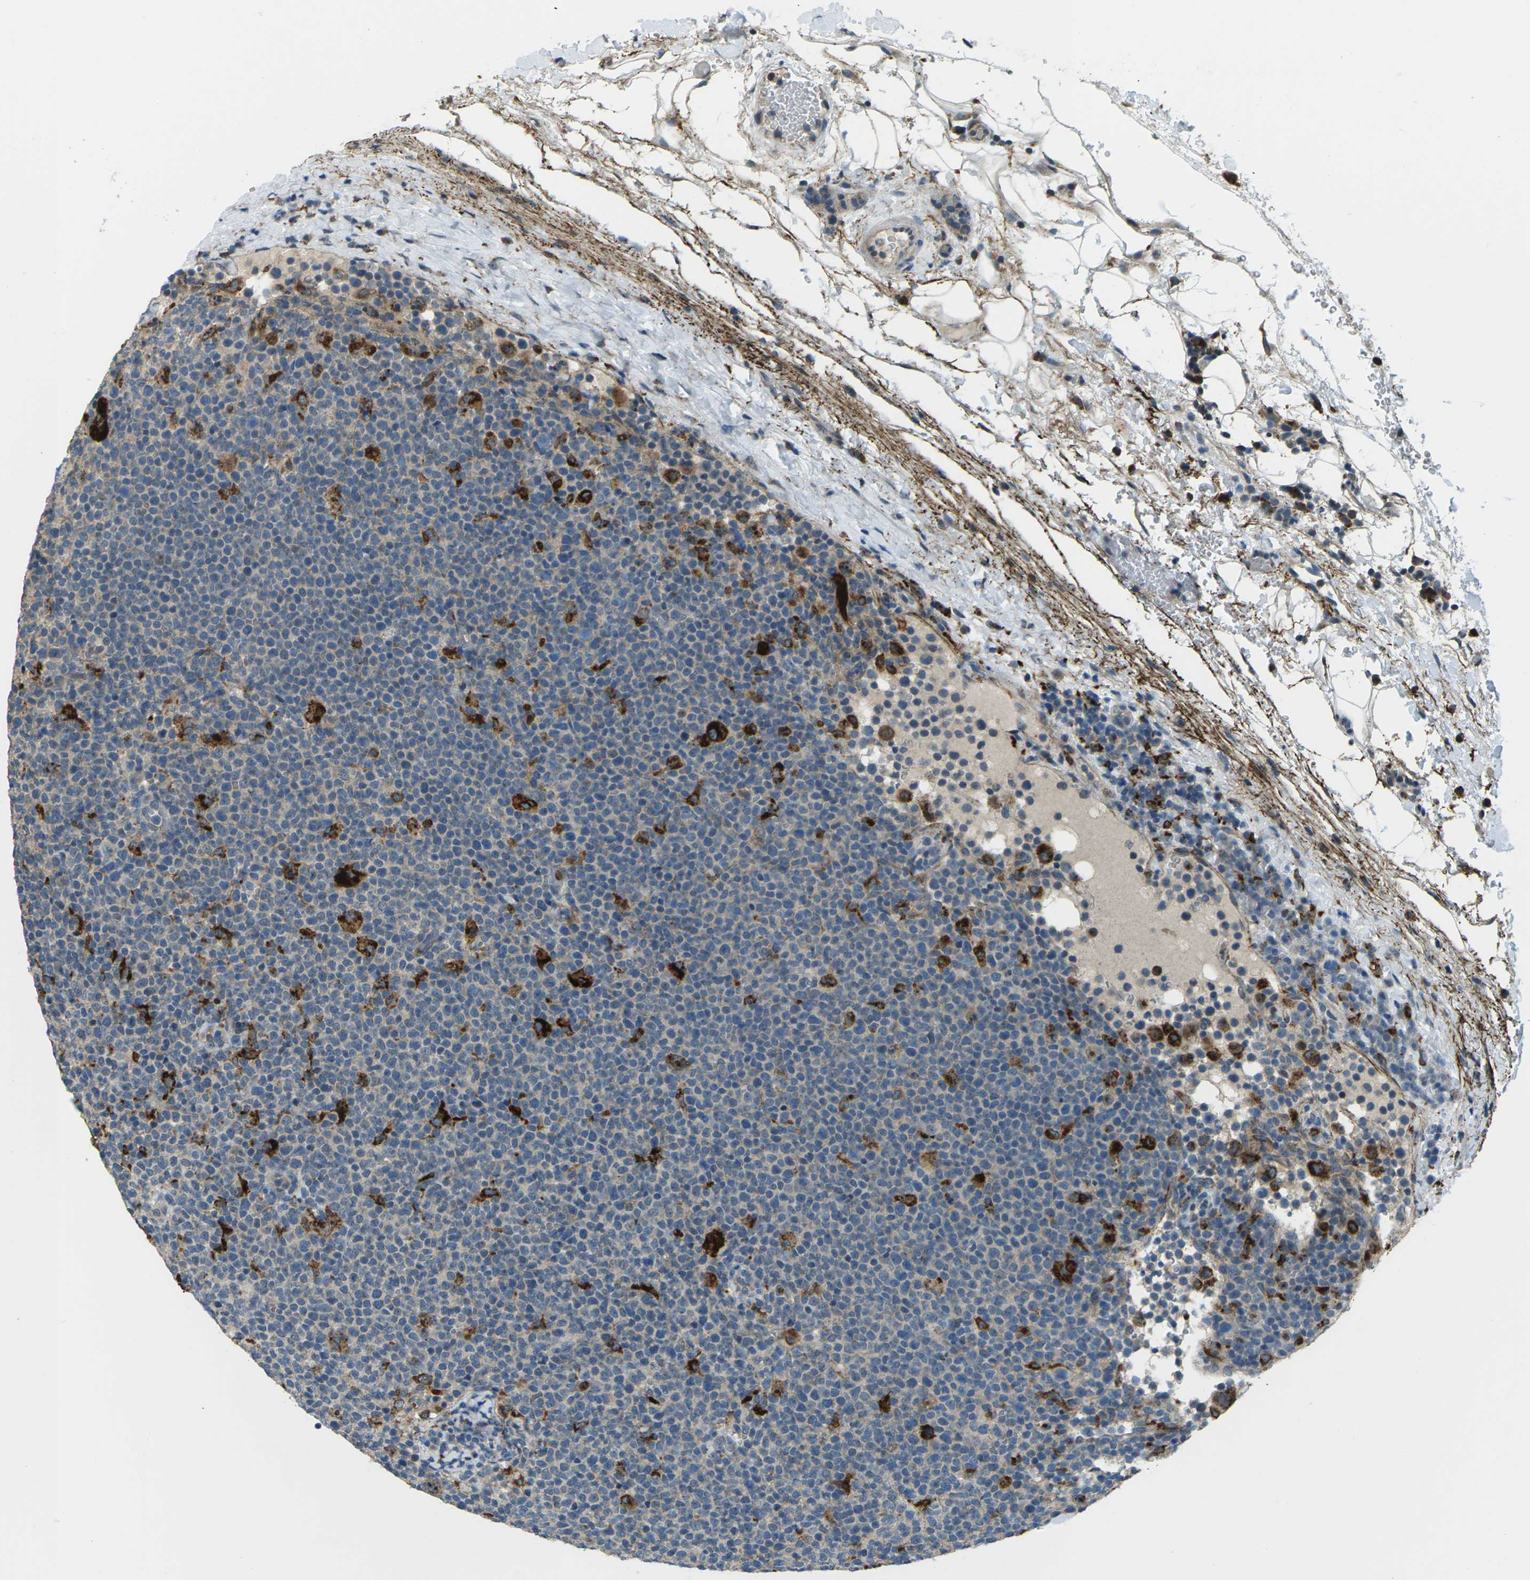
{"staining": {"intensity": "moderate", "quantity": "<25%", "location": "cytoplasmic/membranous"}, "tissue": "lymphoma", "cell_type": "Tumor cells", "image_type": "cancer", "snomed": [{"axis": "morphology", "description": "Malignant lymphoma, non-Hodgkin's type, High grade"}, {"axis": "topography", "description": "Lymph node"}], "caption": "Malignant lymphoma, non-Hodgkin's type (high-grade) tissue exhibits moderate cytoplasmic/membranous staining in approximately <25% of tumor cells, visualized by immunohistochemistry.", "gene": "SLC31A2", "patient": {"sex": "male", "age": 61}}